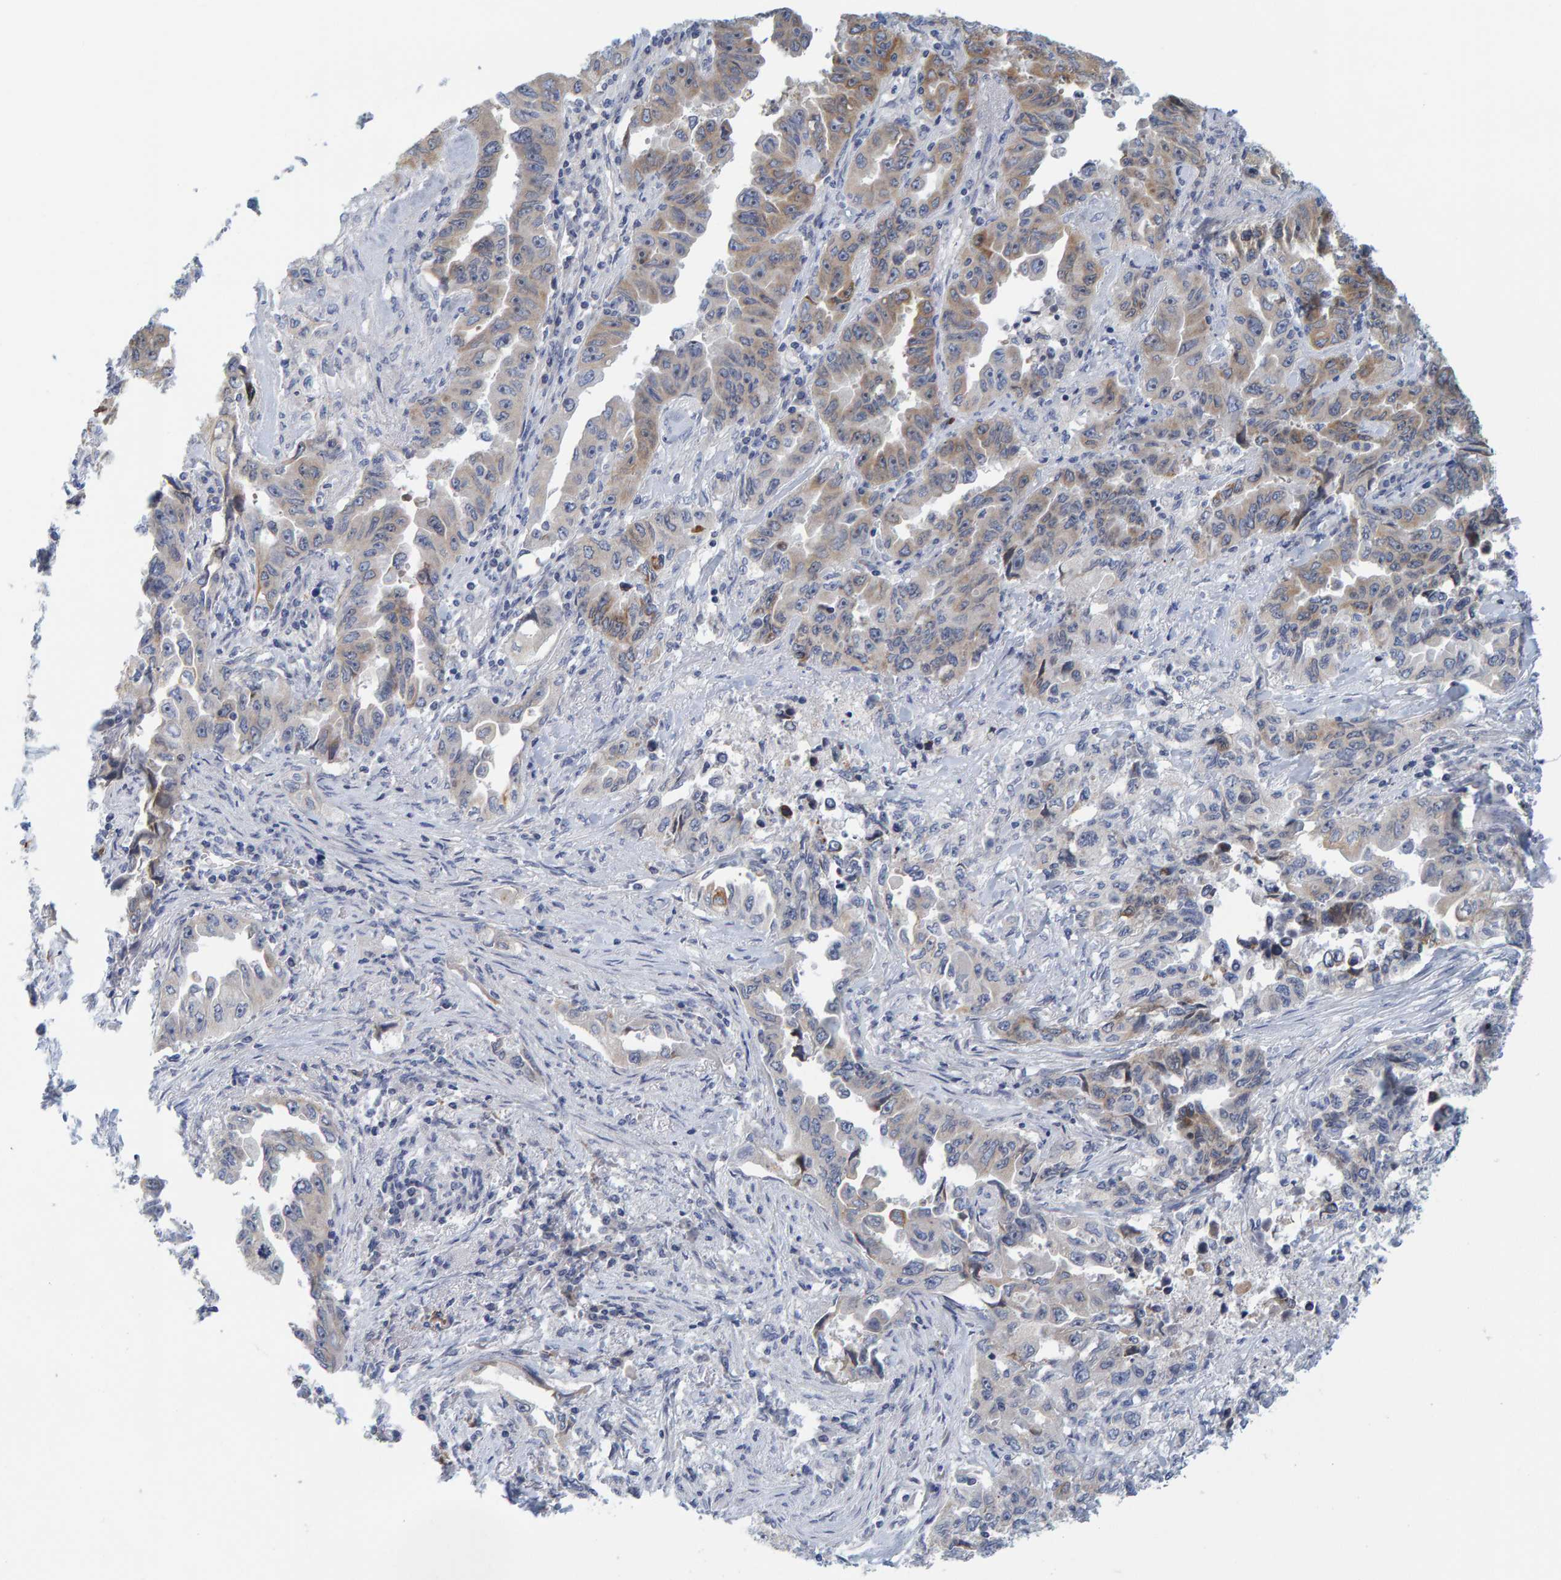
{"staining": {"intensity": "weak", "quantity": "25%-75%", "location": "cytoplasmic/membranous"}, "tissue": "lung cancer", "cell_type": "Tumor cells", "image_type": "cancer", "snomed": [{"axis": "morphology", "description": "Adenocarcinoma, NOS"}, {"axis": "topography", "description": "Lung"}], "caption": "Immunohistochemistry photomicrograph of neoplastic tissue: adenocarcinoma (lung) stained using IHC demonstrates low levels of weak protein expression localized specifically in the cytoplasmic/membranous of tumor cells, appearing as a cytoplasmic/membranous brown color.", "gene": "ZNF77", "patient": {"sex": "female", "age": 51}}